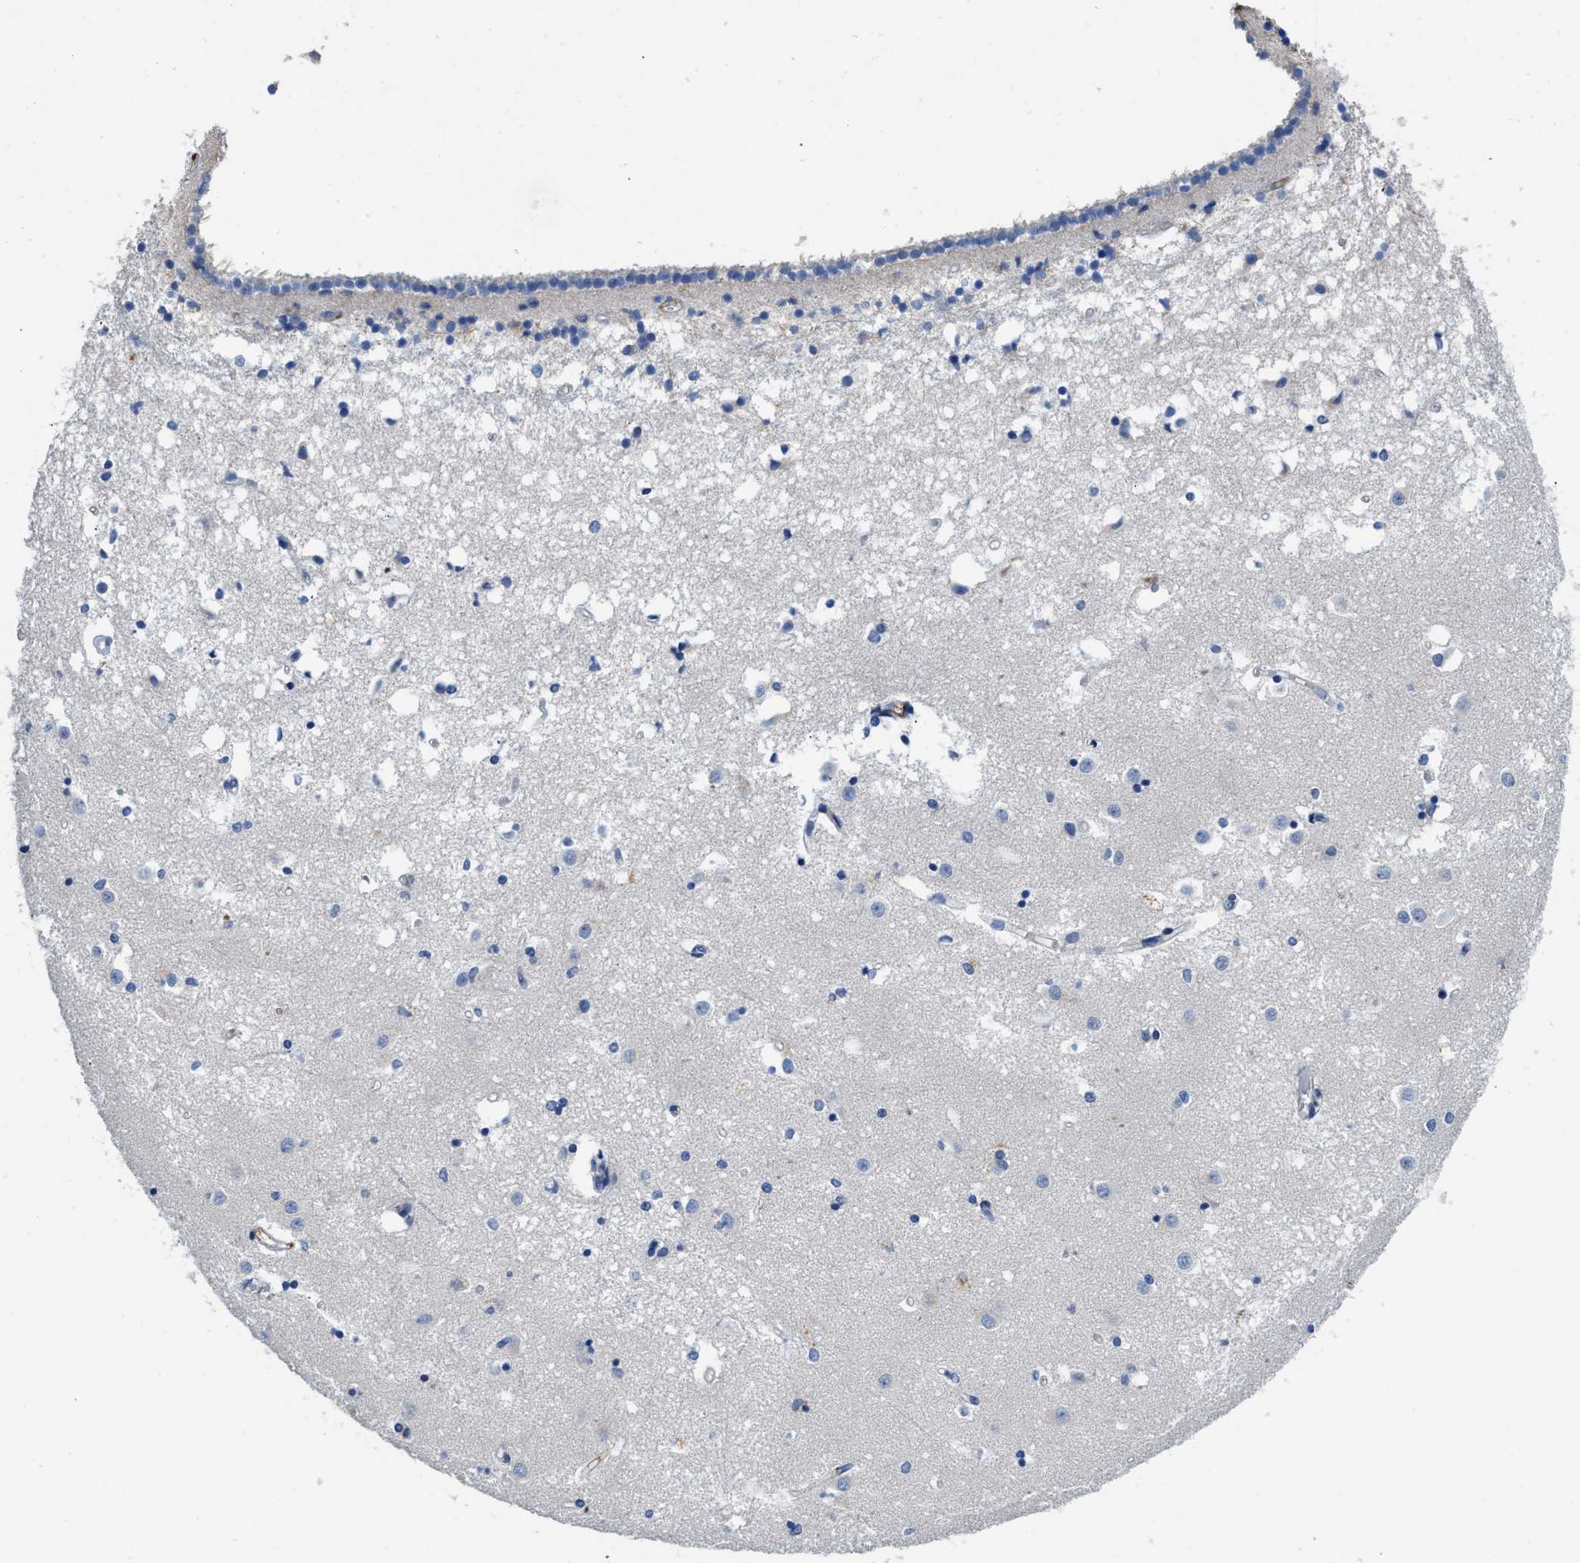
{"staining": {"intensity": "negative", "quantity": "none", "location": "none"}, "tissue": "caudate", "cell_type": "Glial cells", "image_type": "normal", "snomed": [{"axis": "morphology", "description": "Normal tissue, NOS"}, {"axis": "topography", "description": "Lateral ventricle wall"}], "caption": "This image is of benign caudate stained with immunohistochemistry (IHC) to label a protein in brown with the nuclei are counter-stained blue. There is no positivity in glial cells.", "gene": "C1S", "patient": {"sex": "male", "age": 45}}